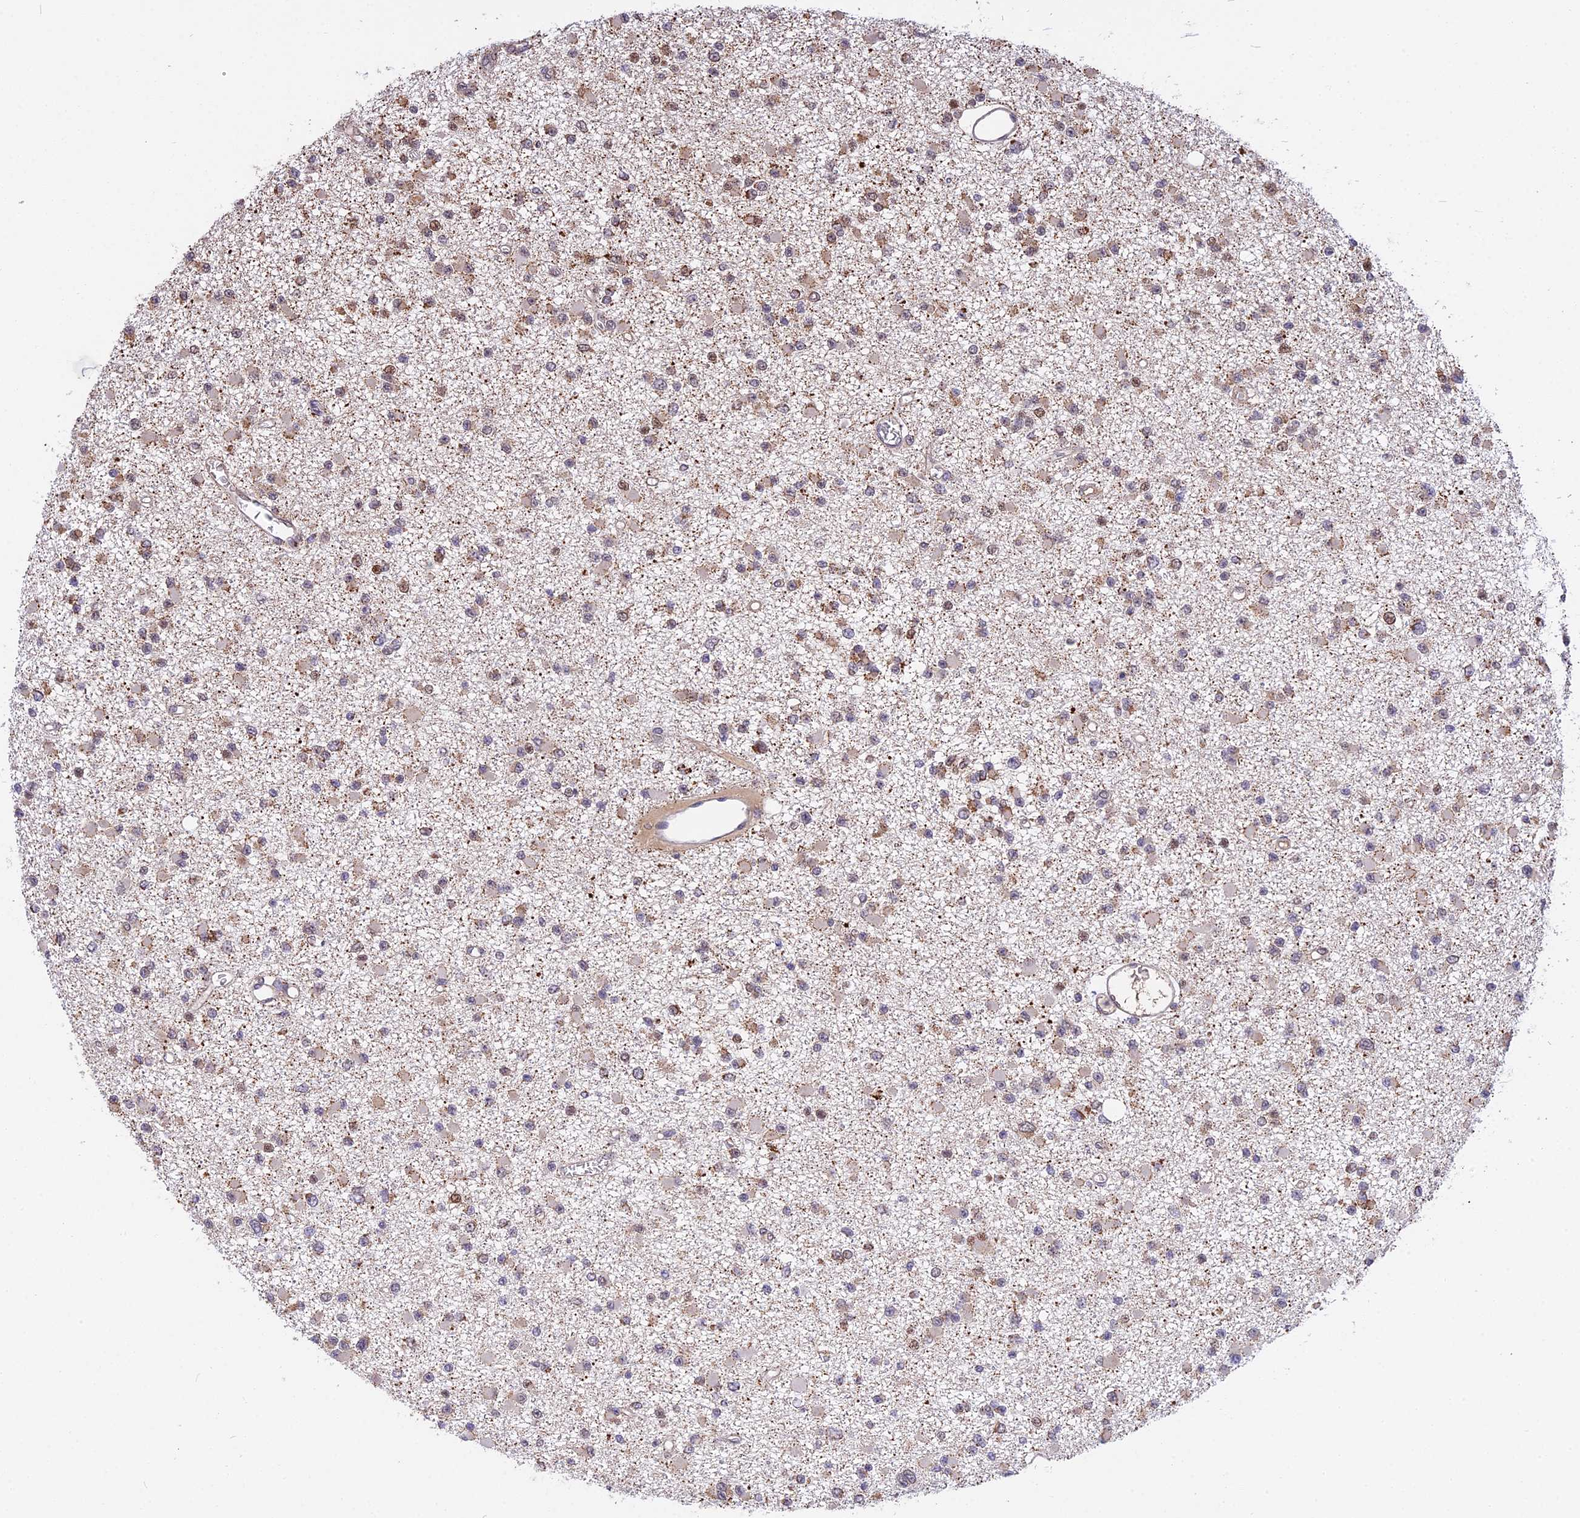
{"staining": {"intensity": "moderate", "quantity": "<25%", "location": "cytoplasmic/membranous"}, "tissue": "glioma", "cell_type": "Tumor cells", "image_type": "cancer", "snomed": [{"axis": "morphology", "description": "Glioma, malignant, Low grade"}, {"axis": "topography", "description": "Brain"}], "caption": "Malignant glioma (low-grade) stained with DAB immunohistochemistry (IHC) shows low levels of moderate cytoplasmic/membranous expression in approximately <25% of tumor cells. (DAB (3,3'-diaminobenzidine) = brown stain, brightfield microscopy at high magnification).", "gene": "RERGL", "patient": {"sex": "female", "age": 22}}